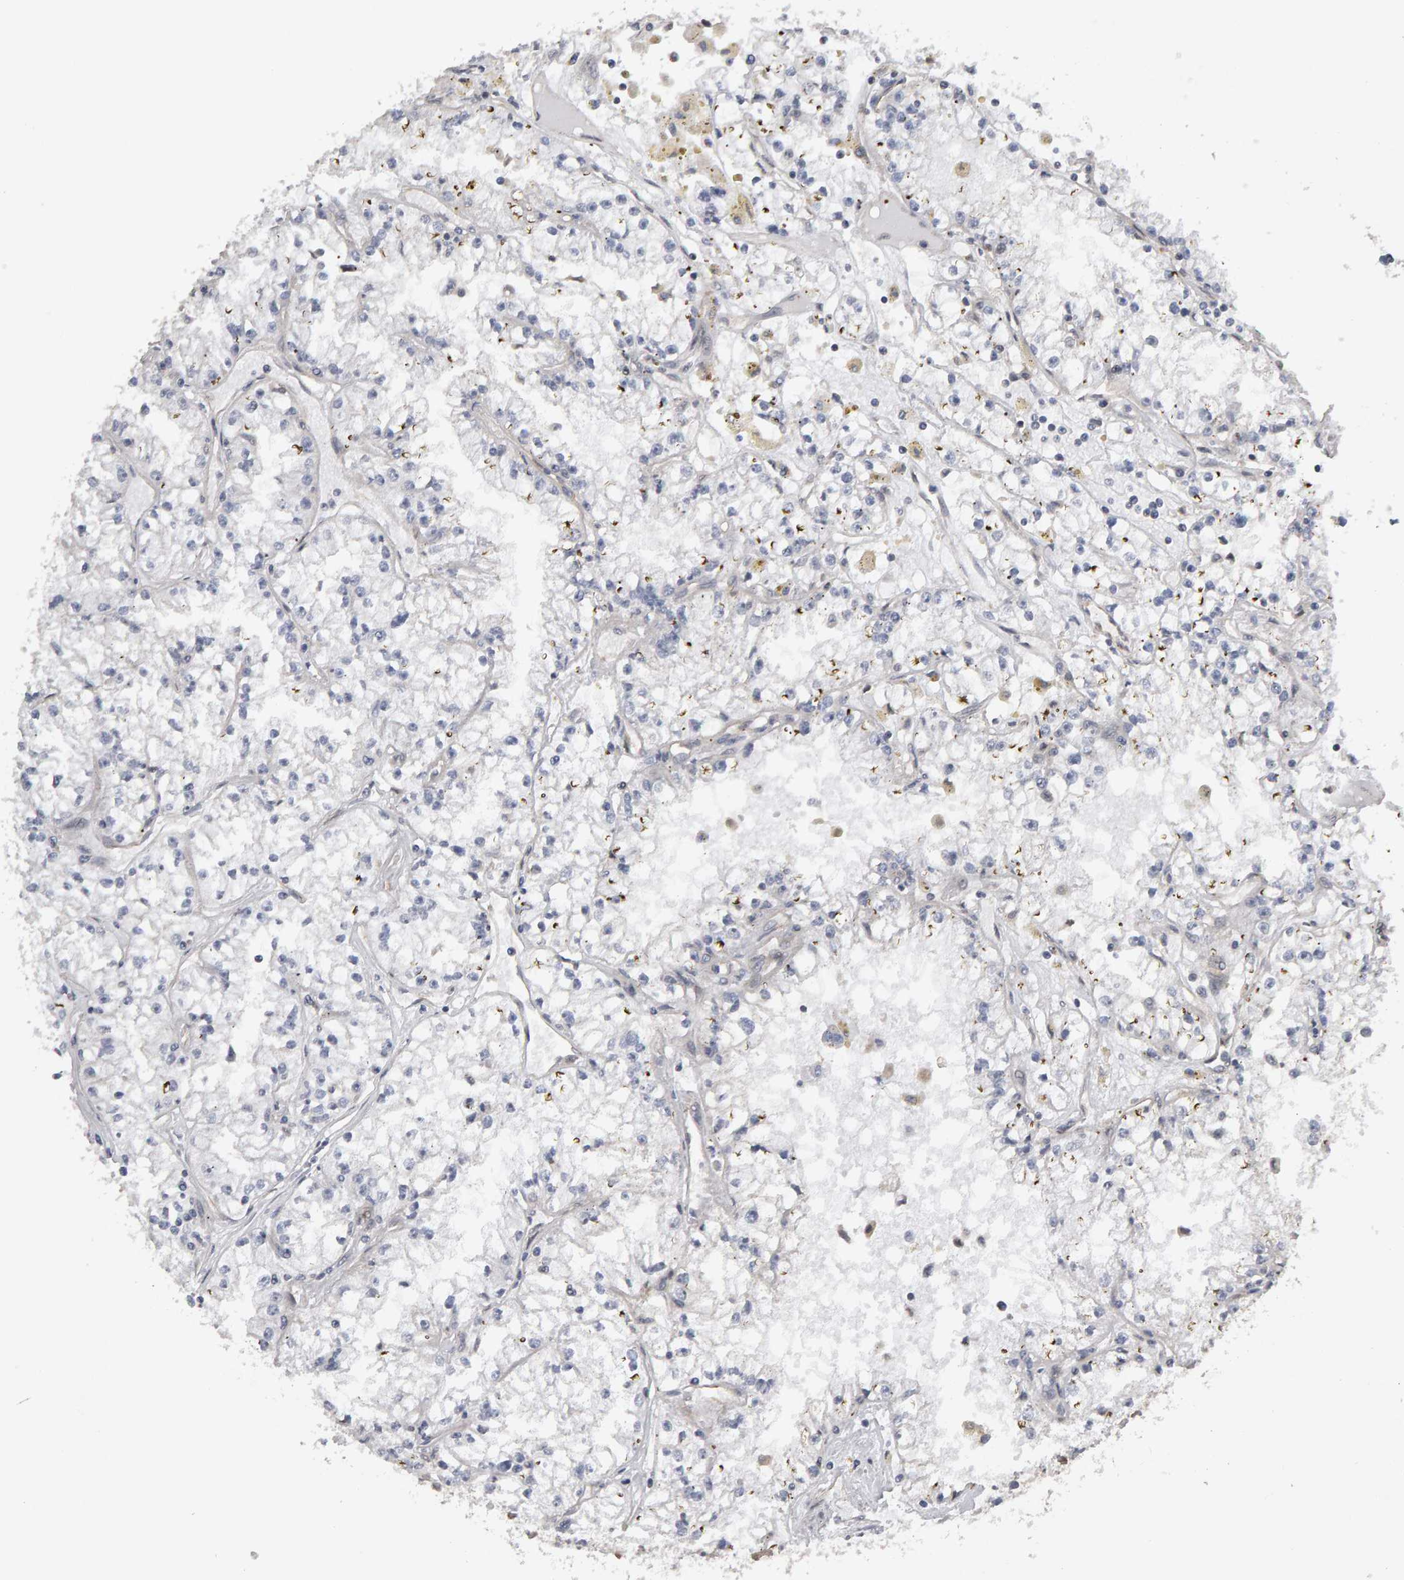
{"staining": {"intensity": "negative", "quantity": "none", "location": "none"}, "tissue": "renal cancer", "cell_type": "Tumor cells", "image_type": "cancer", "snomed": [{"axis": "morphology", "description": "Adenocarcinoma, NOS"}, {"axis": "topography", "description": "Kidney"}], "caption": "A micrograph of renal adenocarcinoma stained for a protein displays no brown staining in tumor cells.", "gene": "COASY", "patient": {"sex": "male", "age": 56}}